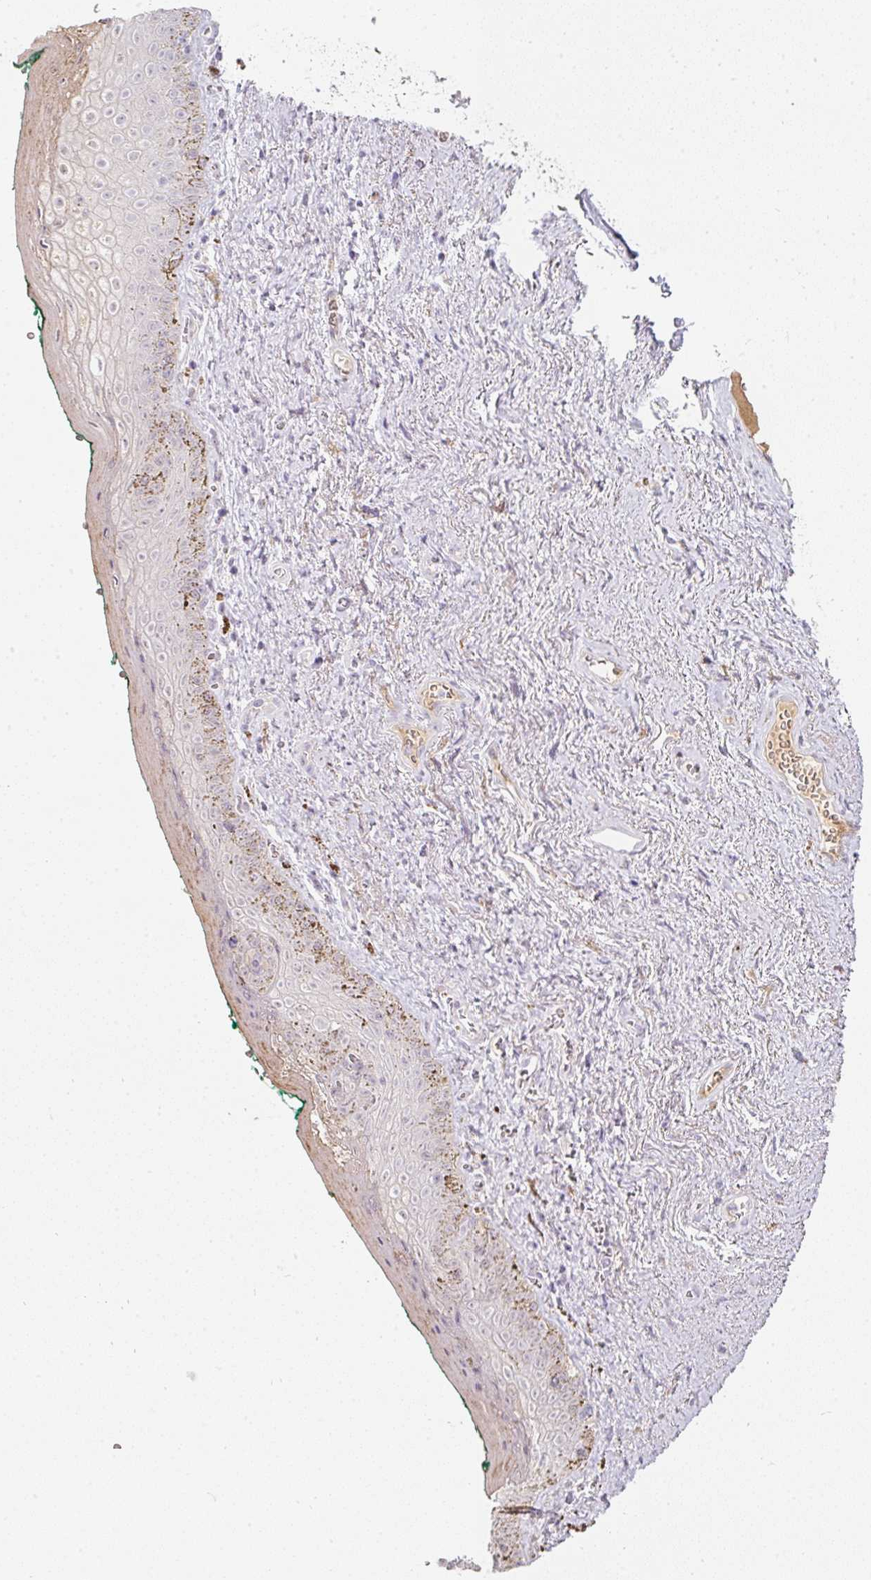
{"staining": {"intensity": "moderate", "quantity": "<25%", "location": "cytoplasmic/membranous"}, "tissue": "vagina", "cell_type": "Squamous epithelial cells", "image_type": "normal", "snomed": [{"axis": "morphology", "description": "Normal tissue, NOS"}, {"axis": "topography", "description": "Vulva"}, {"axis": "topography", "description": "Vagina"}, {"axis": "topography", "description": "Peripheral nerve tissue"}], "caption": "Brown immunohistochemical staining in benign vagina displays moderate cytoplasmic/membranous positivity in approximately <25% of squamous epithelial cells. The staining was performed using DAB (3,3'-diaminobenzidine), with brown indicating positive protein expression. Nuclei are stained blue with hematoxylin.", "gene": "TMEM37", "patient": {"sex": "female", "age": 66}}